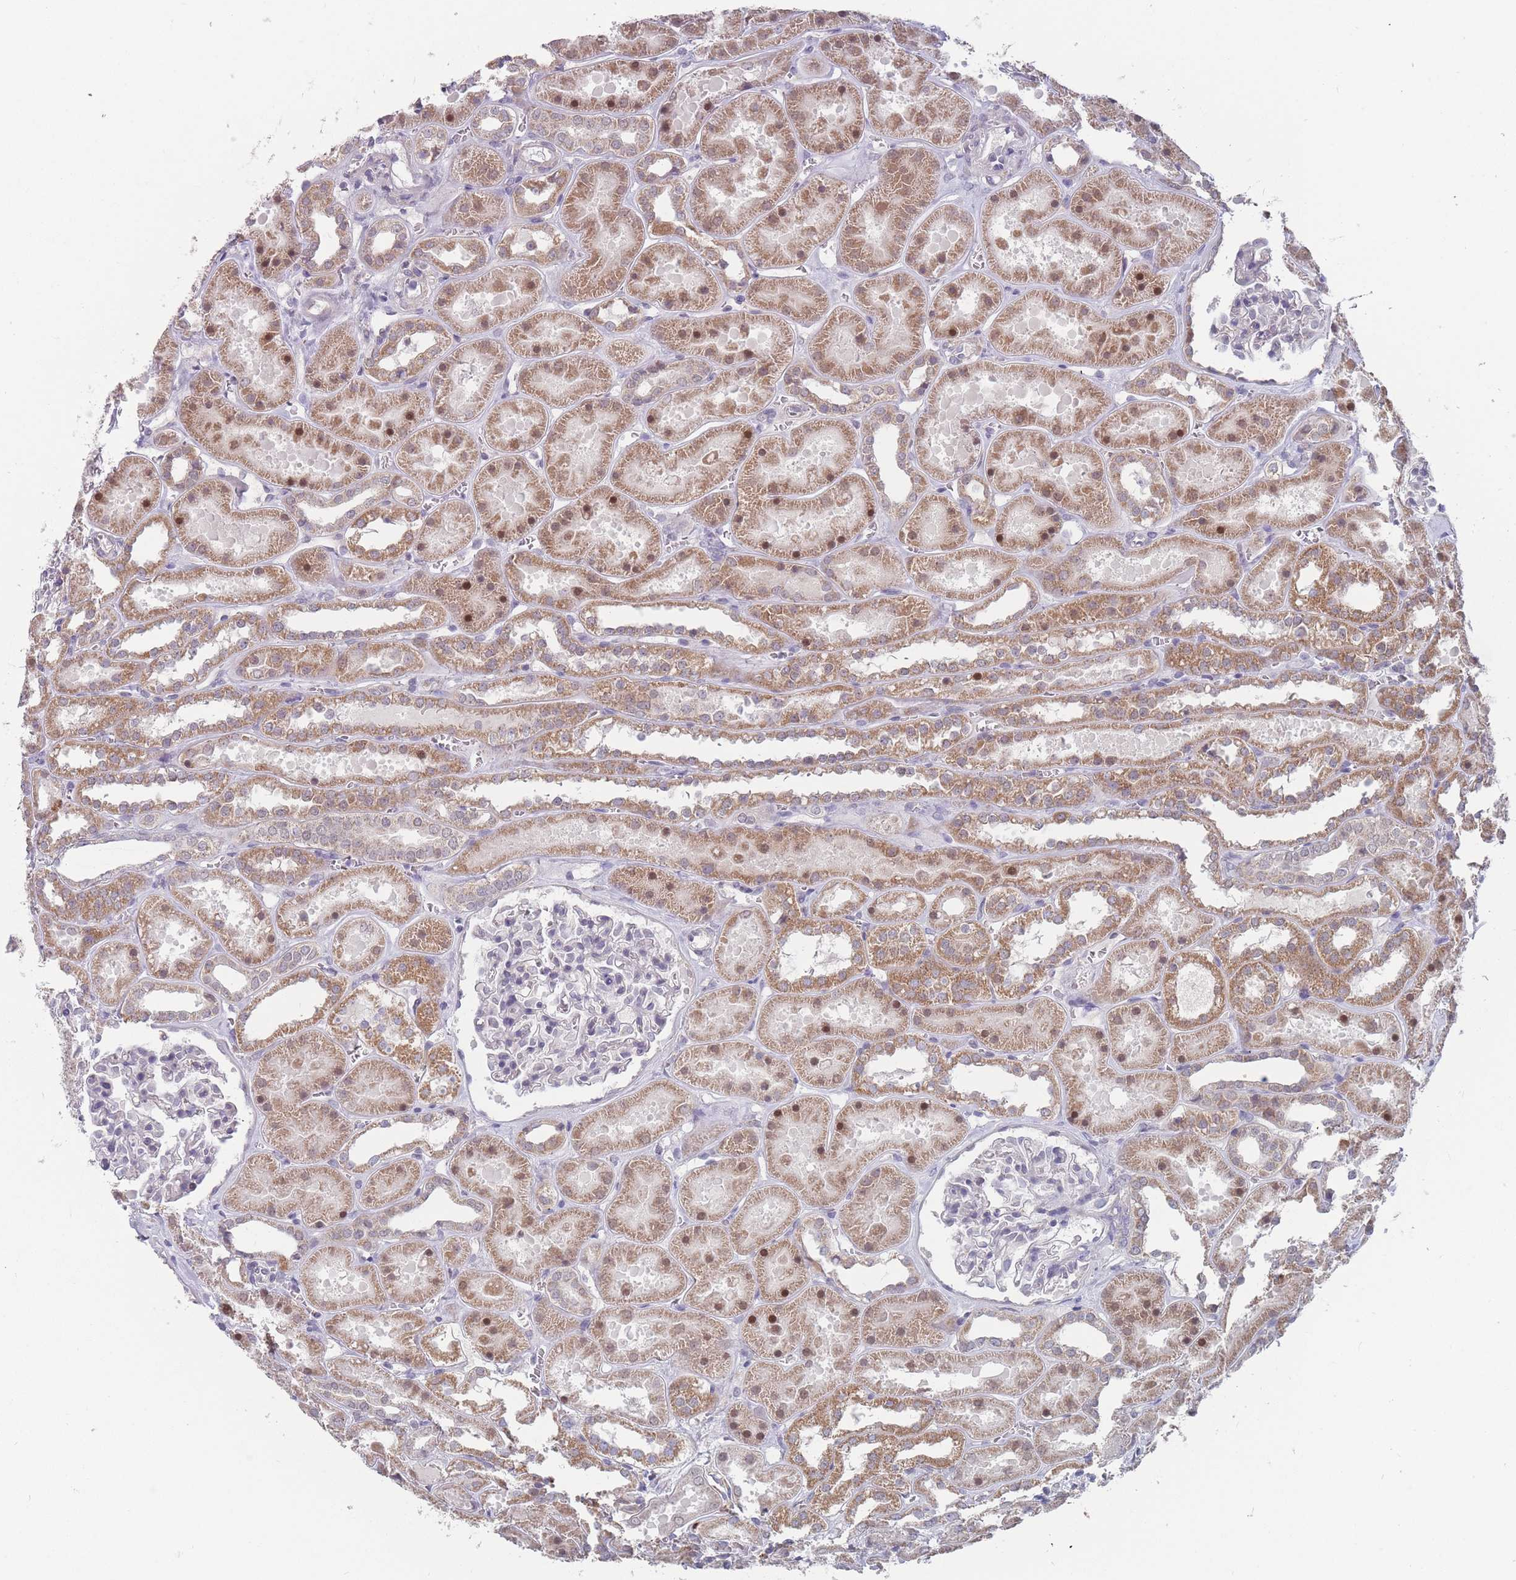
{"staining": {"intensity": "negative", "quantity": "none", "location": "none"}, "tissue": "kidney", "cell_type": "Cells in glomeruli", "image_type": "normal", "snomed": [{"axis": "morphology", "description": "Normal tissue, NOS"}, {"axis": "topography", "description": "Kidney"}], "caption": "The immunohistochemistry image has no significant expression in cells in glomeruli of kidney. (Immunohistochemistry (ihc), brightfield microscopy, high magnification).", "gene": "PEX7", "patient": {"sex": "female", "age": 41}}